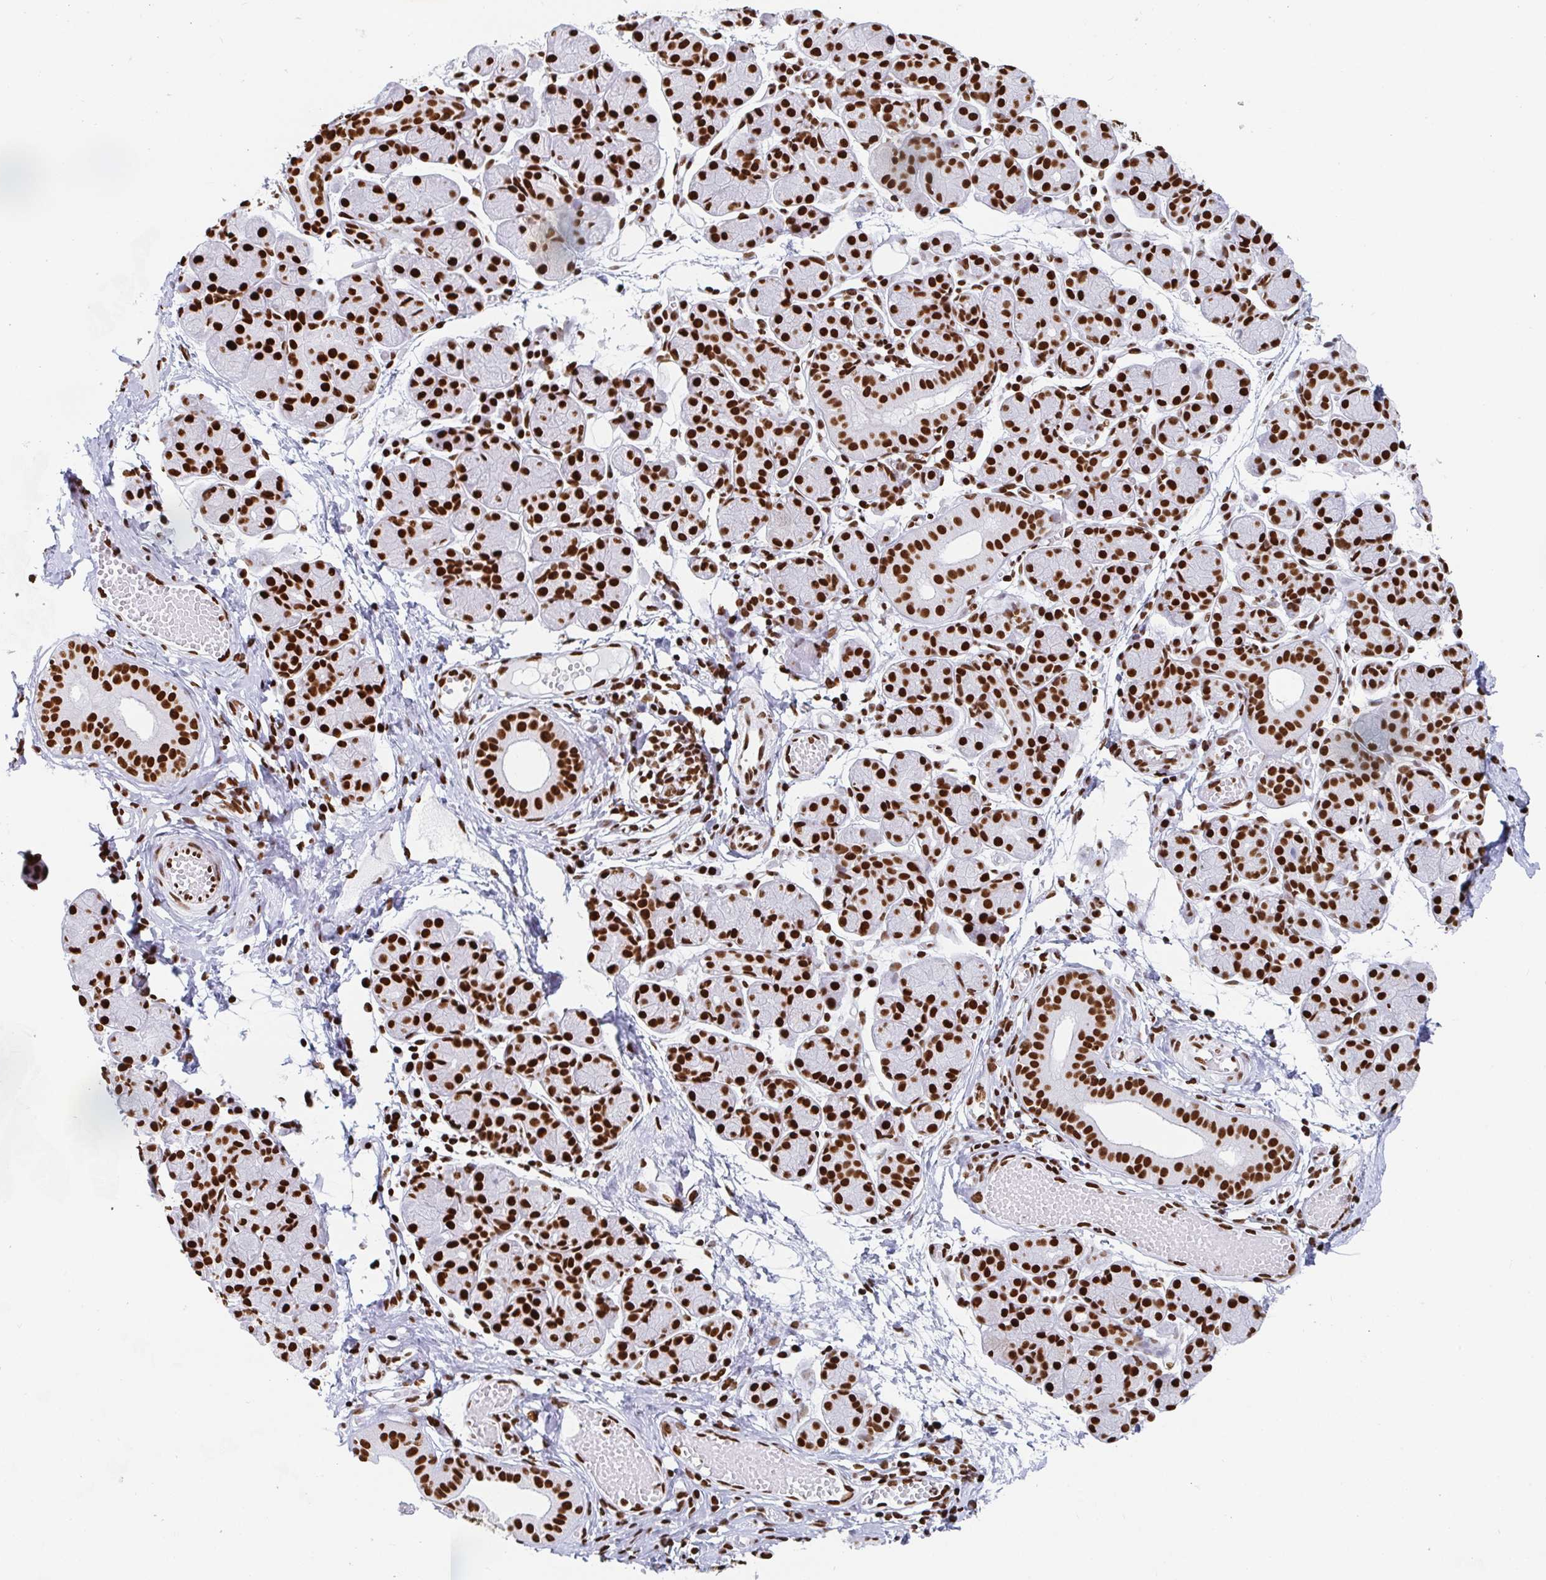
{"staining": {"intensity": "strong", "quantity": ">75%", "location": "nuclear"}, "tissue": "salivary gland", "cell_type": "Glandular cells", "image_type": "normal", "snomed": [{"axis": "morphology", "description": "Normal tissue, NOS"}, {"axis": "morphology", "description": "Inflammation, NOS"}, {"axis": "topography", "description": "Lymph node"}, {"axis": "topography", "description": "Salivary gland"}], "caption": "Salivary gland stained with a brown dye displays strong nuclear positive expression in about >75% of glandular cells.", "gene": "EWSR1", "patient": {"sex": "male", "age": 3}}